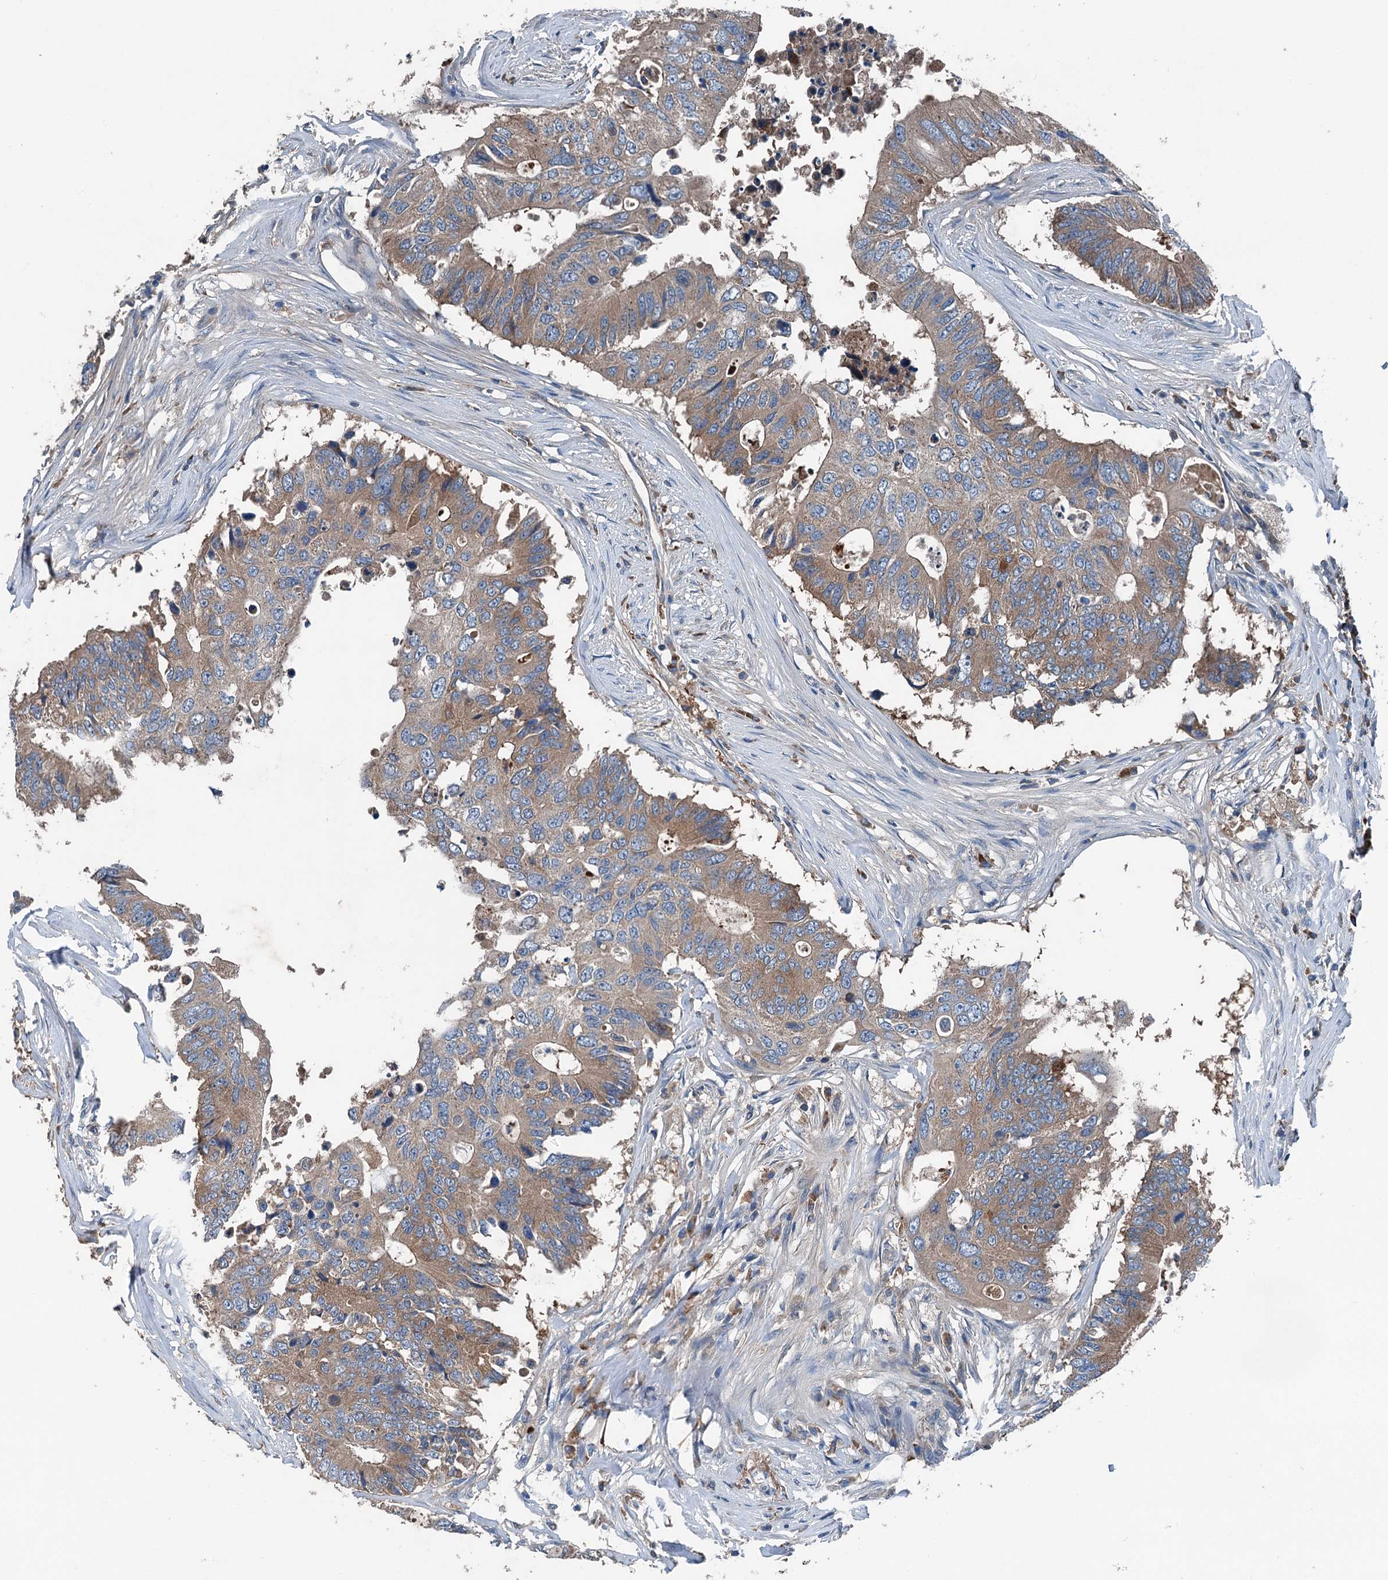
{"staining": {"intensity": "moderate", "quantity": ">75%", "location": "cytoplasmic/membranous"}, "tissue": "colorectal cancer", "cell_type": "Tumor cells", "image_type": "cancer", "snomed": [{"axis": "morphology", "description": "Adenocarcinoma, NOS"}, {"axis": "topography", "description": "Colon"}], "caption": "Immunohistochemical staining of colorectal adenocarcinoma displays medium levels of moderate cytoplasmic/membranous positivity in approximately >75% of tumor cells. Ihc stains the protein of interest in brown and the nuclei are stained blue.", "gene": "PDSS1", "patient": {"sex": "male", "age": 71}}